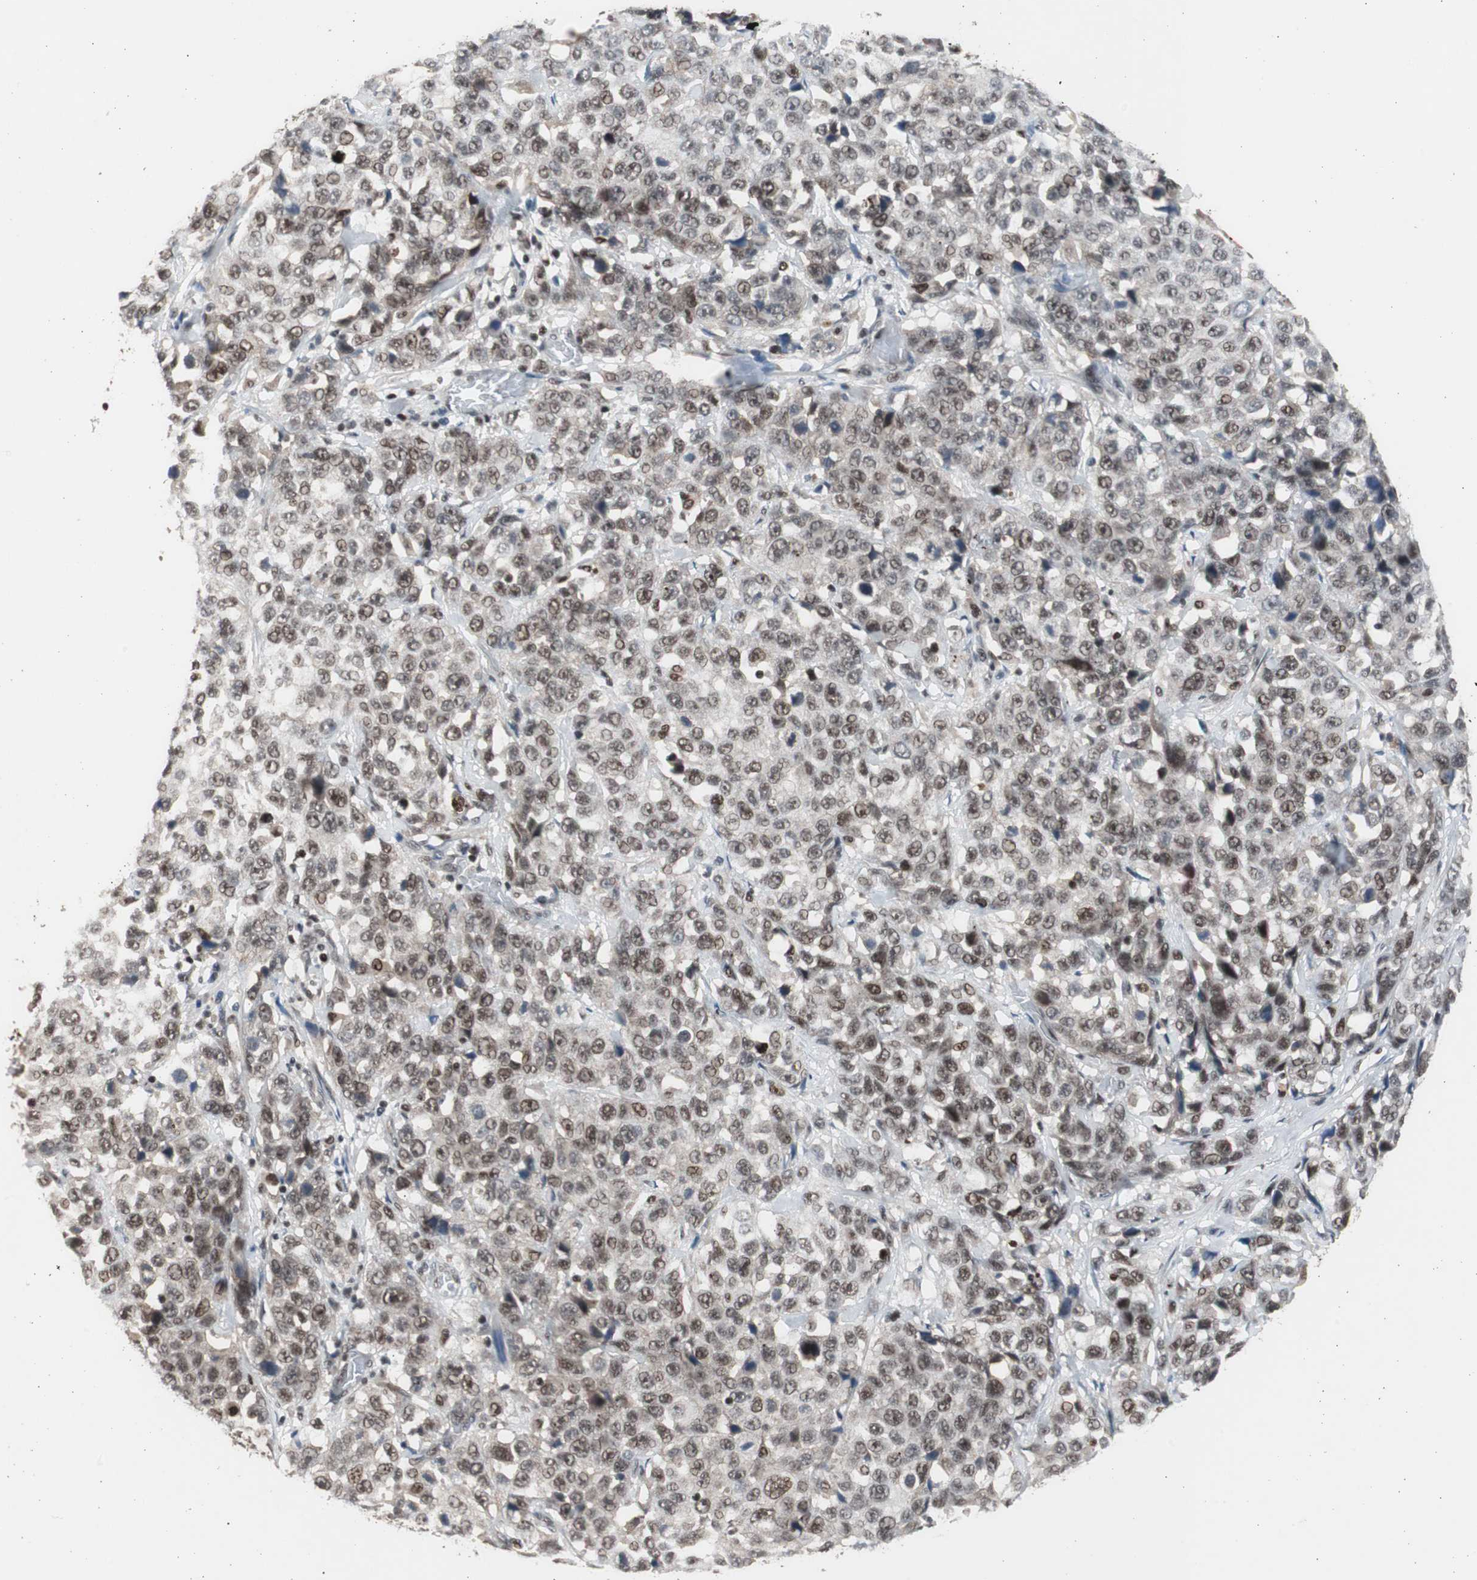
{"staining": {"intensity": "moderate", "quantity": ">75%", "location": "nuclear"}, "tissue": "stomach cancer", "cell_type": "Tumor cells", "image_type": "cancer", "snomed": [{"axis": "morphology", "description": "Normal tissue, NOS"}, {"axis": "morphology", "description": "Adenocarcinoma, NOS"}, {"axis": "topography", "description": "Stomach"}], "caption": "Immunohistochemistry photomicrograph of stomach cancer (adenocarcinoma) stained for a protein (brown), which demonstrates medium levels of moderate nuclear expression in approximately >75% of tumor cells.", "gene": "RPA1", "patient": {"sex": "male", "age": 48}}